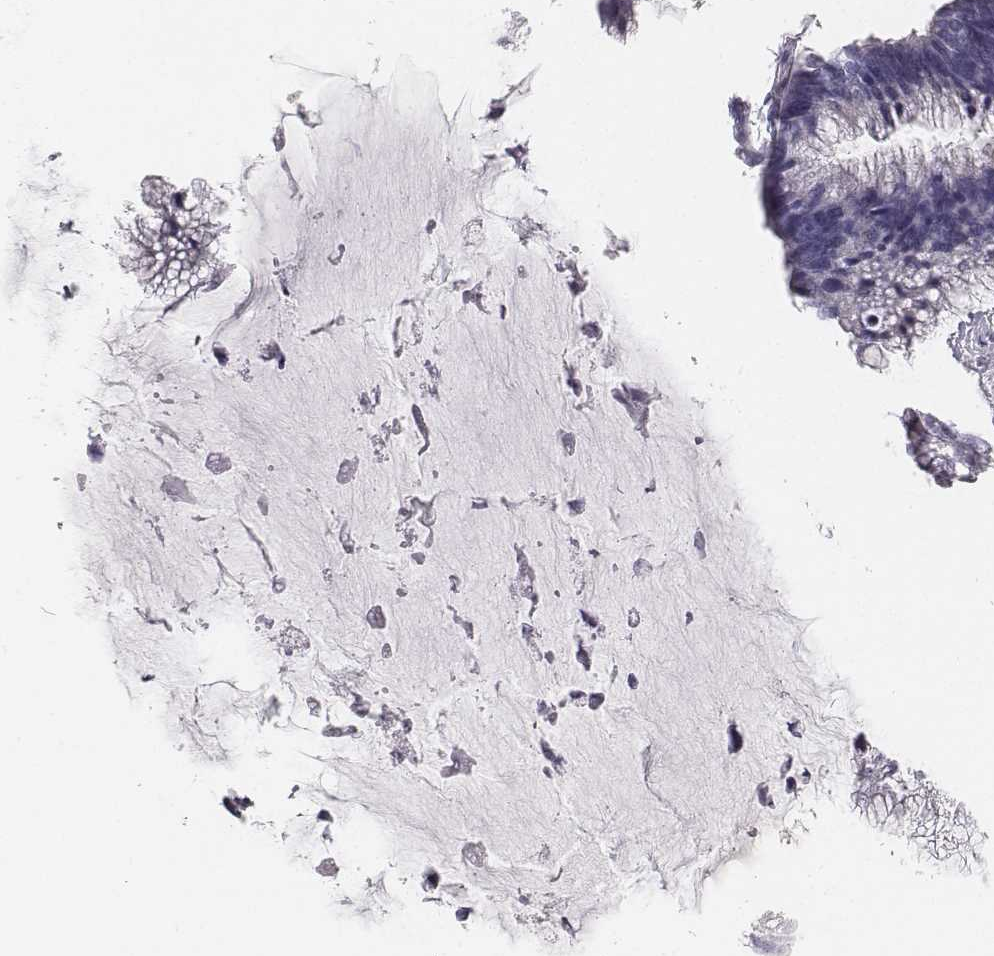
{"staining": {"intensity": "negative", "quantity": "none", "location": "none"}, "tissue": "ovarian cancer", "cell_type": "Tumor cells", "image_type": "cancer", "snomed": [{"axis": "morphology", "description": "Cystadenocarcinoma, mucinous, NOS"}, {"axis": "topography", "description": "Ovary"}], "caption": "Tumor cells show no significant expression in ovarian cancer.", "gene": "MYH6", "patient": {"sex": "female", "age": 38}}